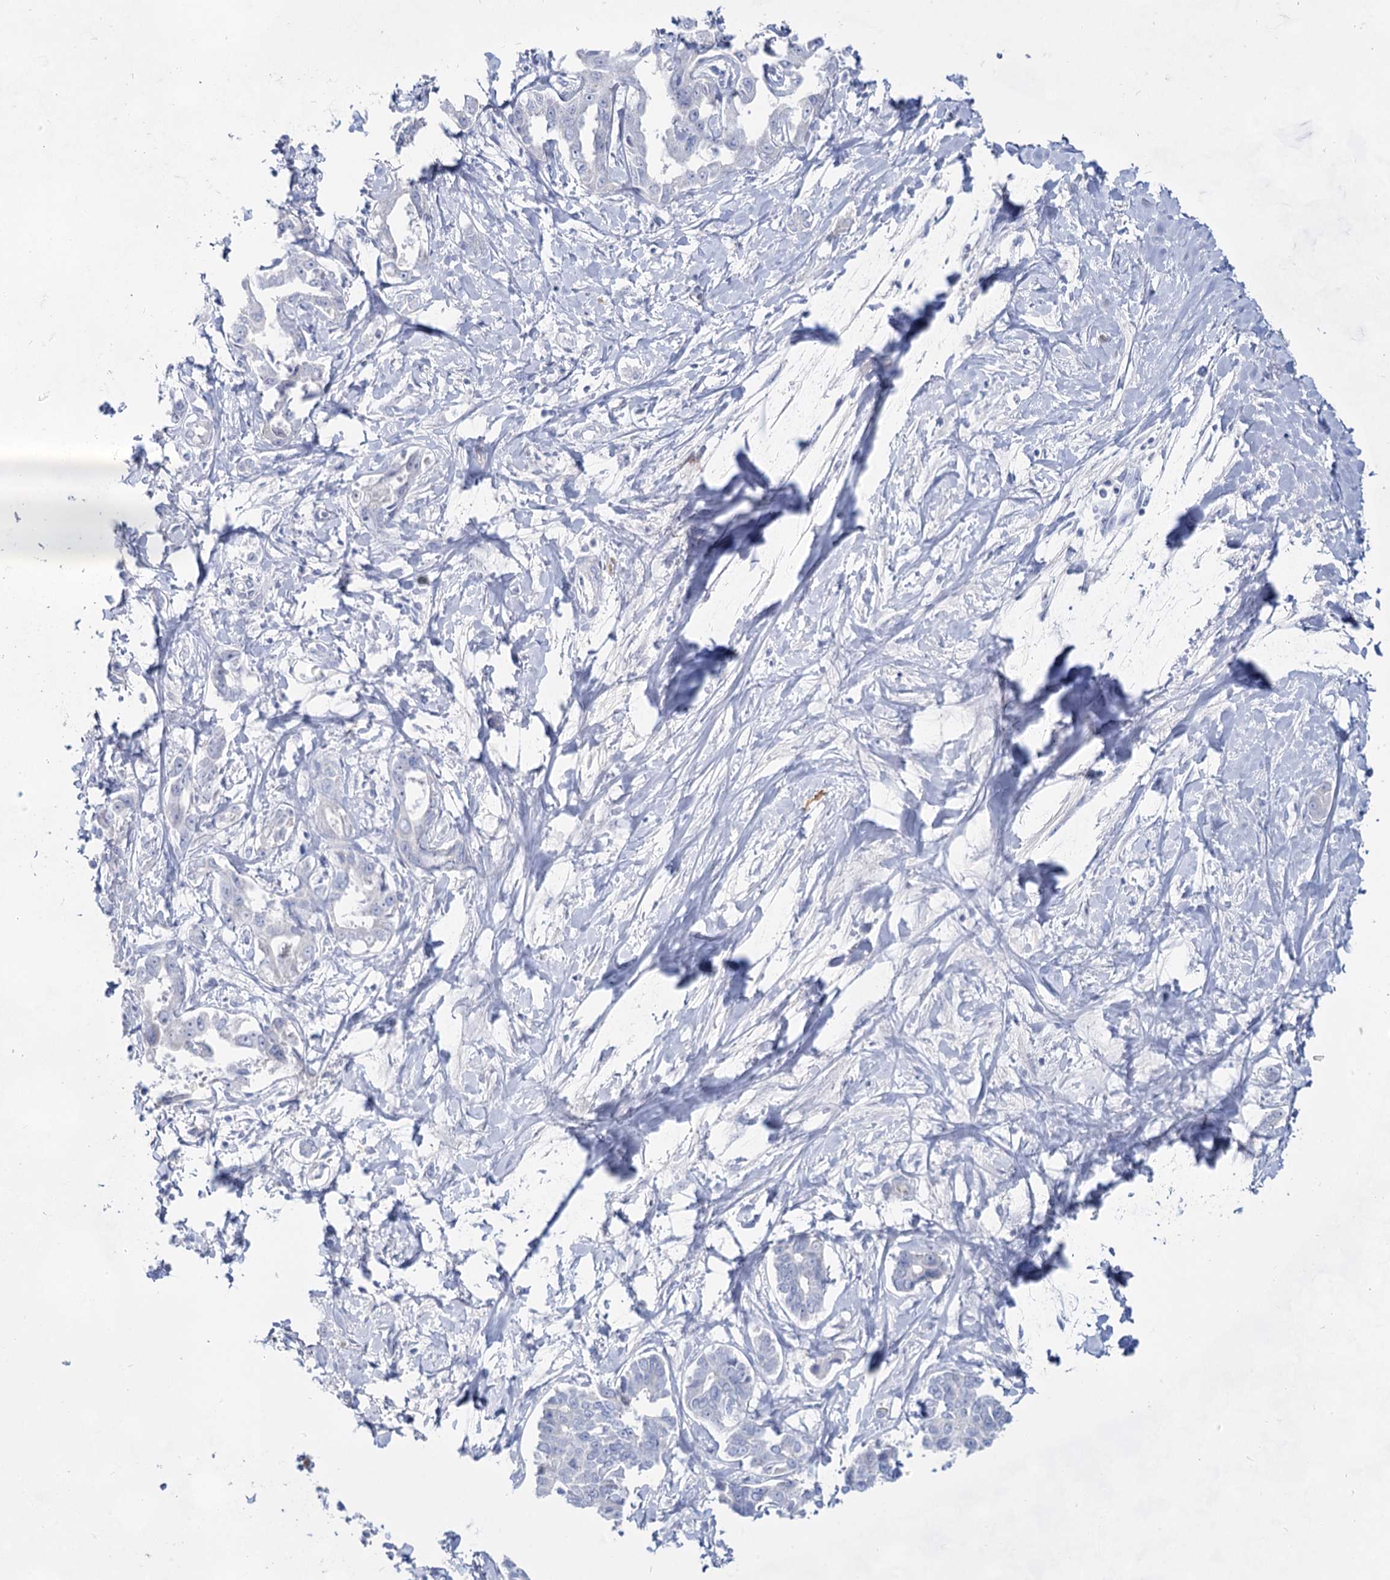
{"staining": {"intensity": "negative", "quantity": "none", "location": "none"}, "tissue": "liver cancer", "cell_type": "Tumor cells", "image_type": "cancer", "snomed": [{"axis": "morphology", "description": "Cholangiocarcinoma"}, {"axis": "topography", "description": "Liver"}], "caption": "This is an immunohistochemistry micrograph of human cholangiocarcinoma (liver). There is no positivity in tumor cells.", "gene": "ACRV1", "patient": {"sex": "male", "age": 59}}